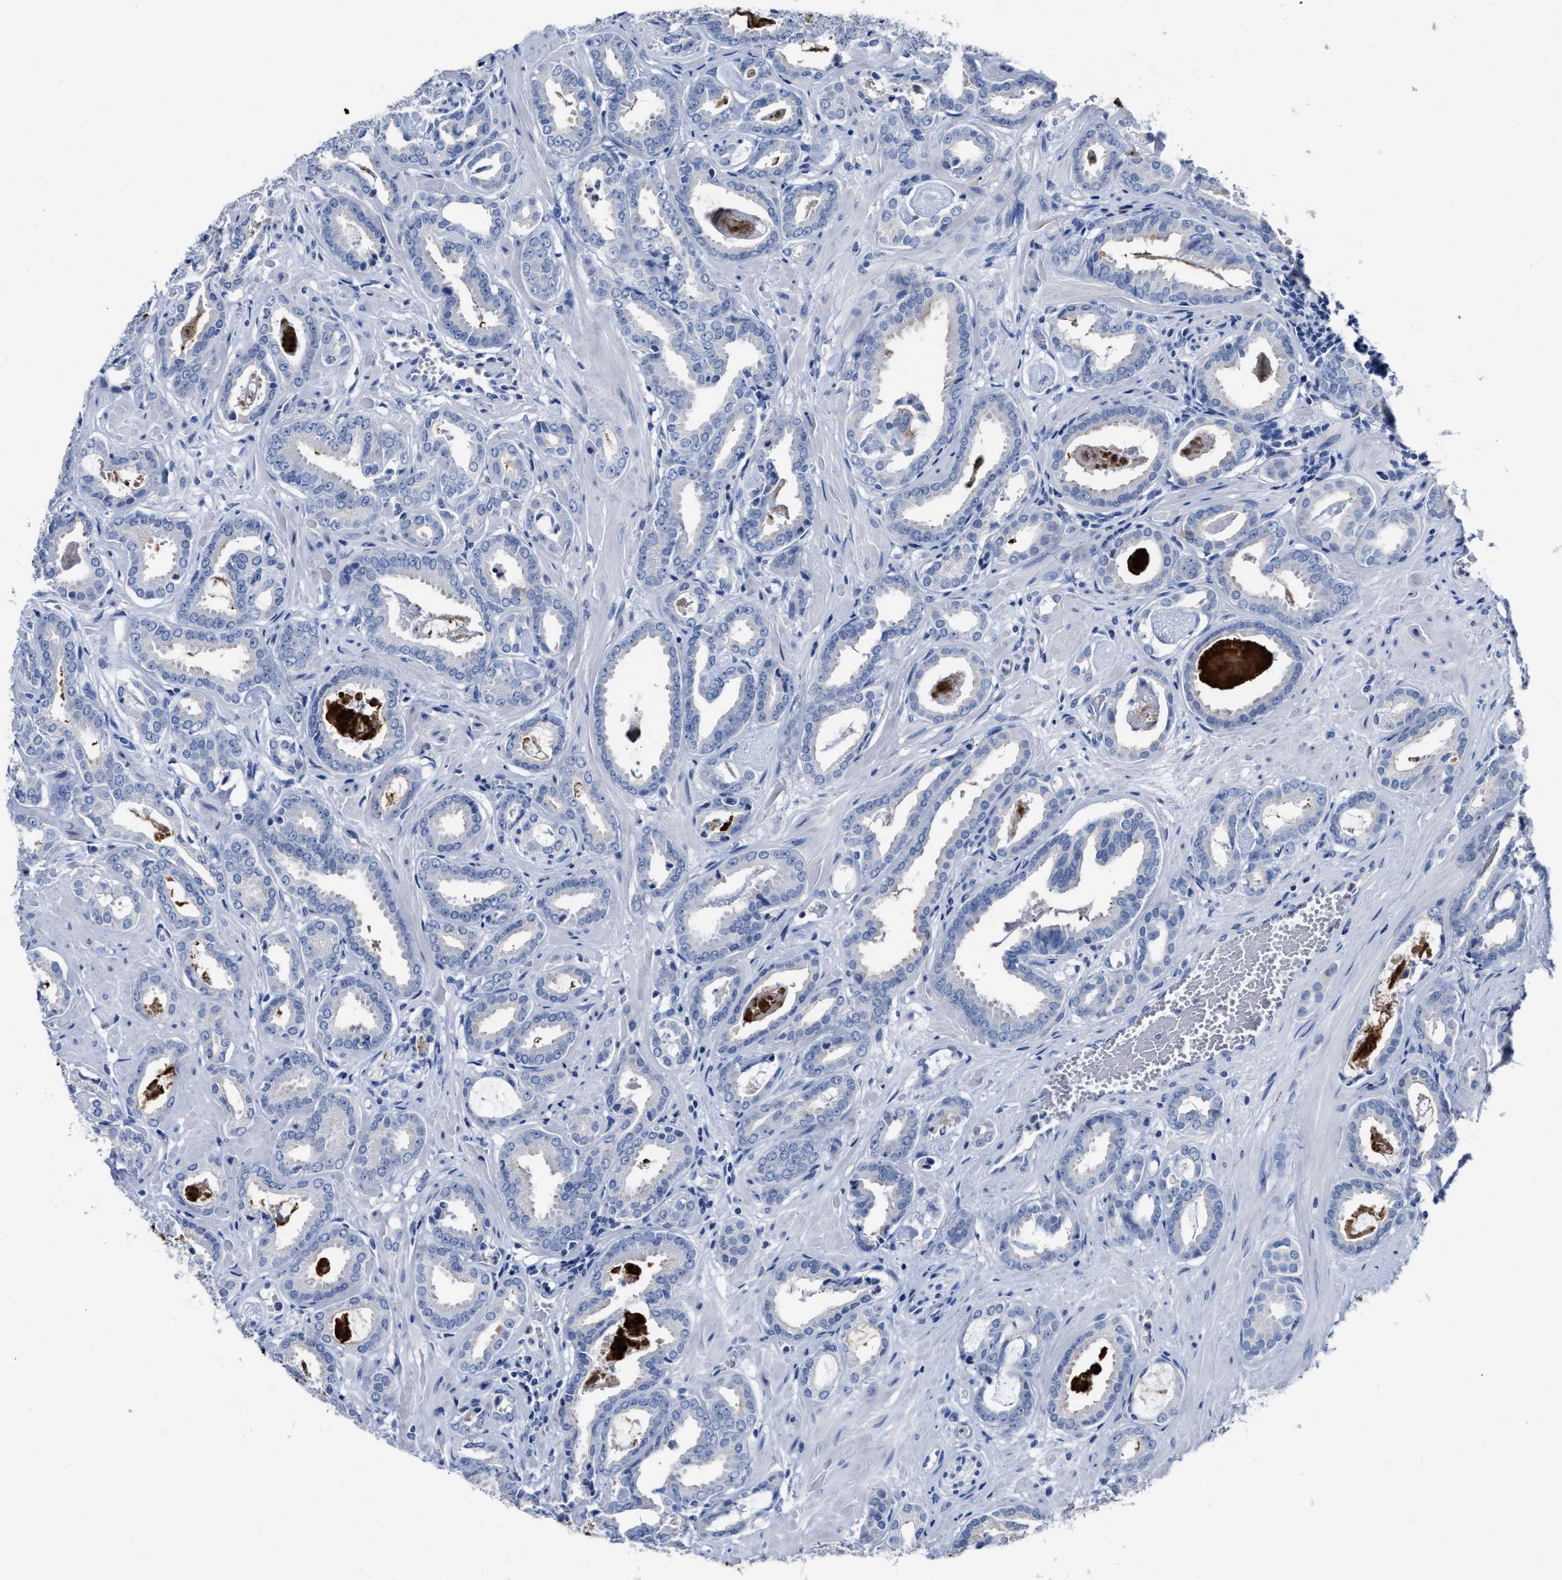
{"staining": {"intensity": "negative", "quantity": "none", "location": "none"}, "tissue": "prostate cancer", "cell_type": "Tumor cells", "image_type": "cancer", "snomed": [{"axis": "morphology", "description": "Adenocarcinoma, Low grade"}, {"axis": "topography", "description": "Prostate"}], "caption": "A histopathology image of human prostate cancer is negative for staining in tumor cells.", "gene": "CEACAM5", "patient": {"sex": "male", "age": 53}}